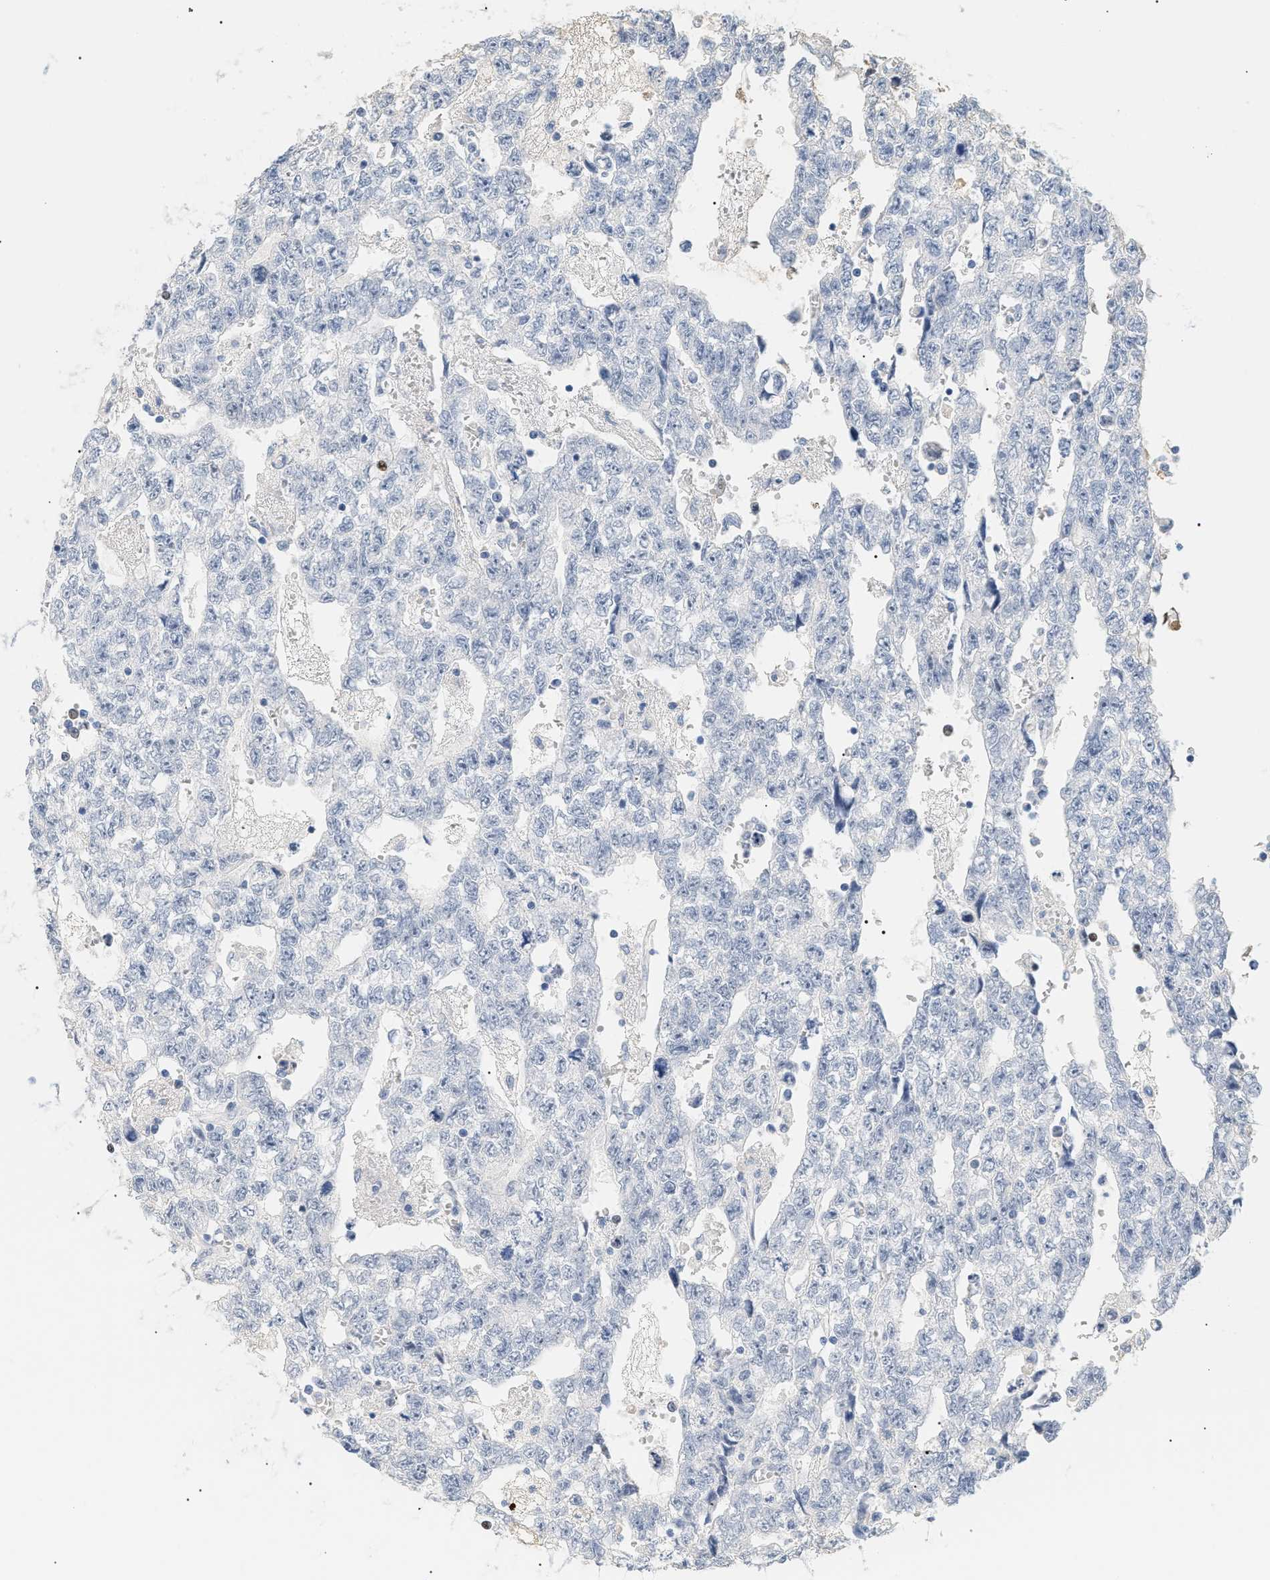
{"staining": {"intensity": "negative", "quantity": "none", "location": "none"}, "tissue": "testis cancer", "cell_type": "Tumor cells", "image_type": "cancer", "snomed": [{"axis": "morphology", "description": "Seminoma, NOS"}, {"axis": "morphology", "description": "Carcinoma, Embryonal, NOS"}, {"axis": "topography", "description": "Testis"}], "caption": "There is no significant staining in tumor cells of testis cancer.", "gene": "CFH", "patient": {"sex": "male", "age": 38}}